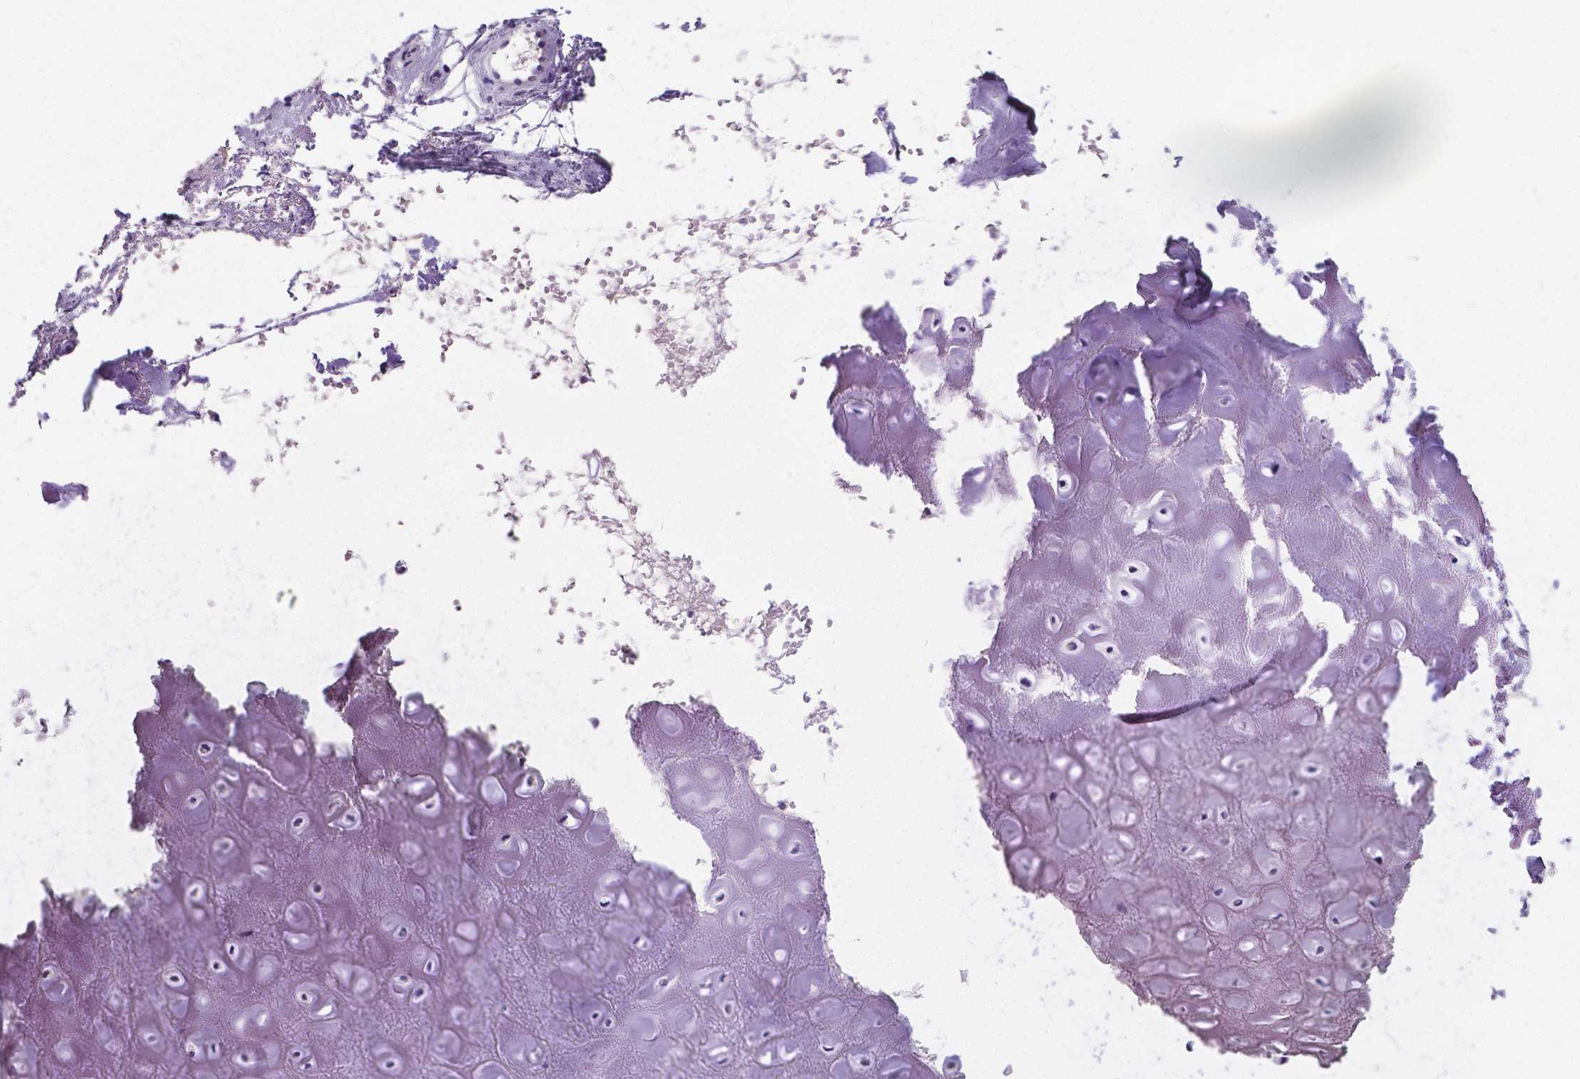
{"staining": {"intensity": "negative", "quantity": "none", "location": "none"}, "tissue": "soft tissue", "cell_type": "Chondrocytes", "image_type": "normal", "snomed": [{"axis": "morphology", "description": "Normal tissue, NOS"}, {"axis": "topography", "description": "Cartilage tissue"}], "caption": "Chondrocytes show no significant positivity in unremarkable soft tissue. (DAB (3,3'-diaminobenzidine) IHC with hematoxylin counter stain).", "gene": "OCLN", "patient": {"sex": "male", "age": 65}}